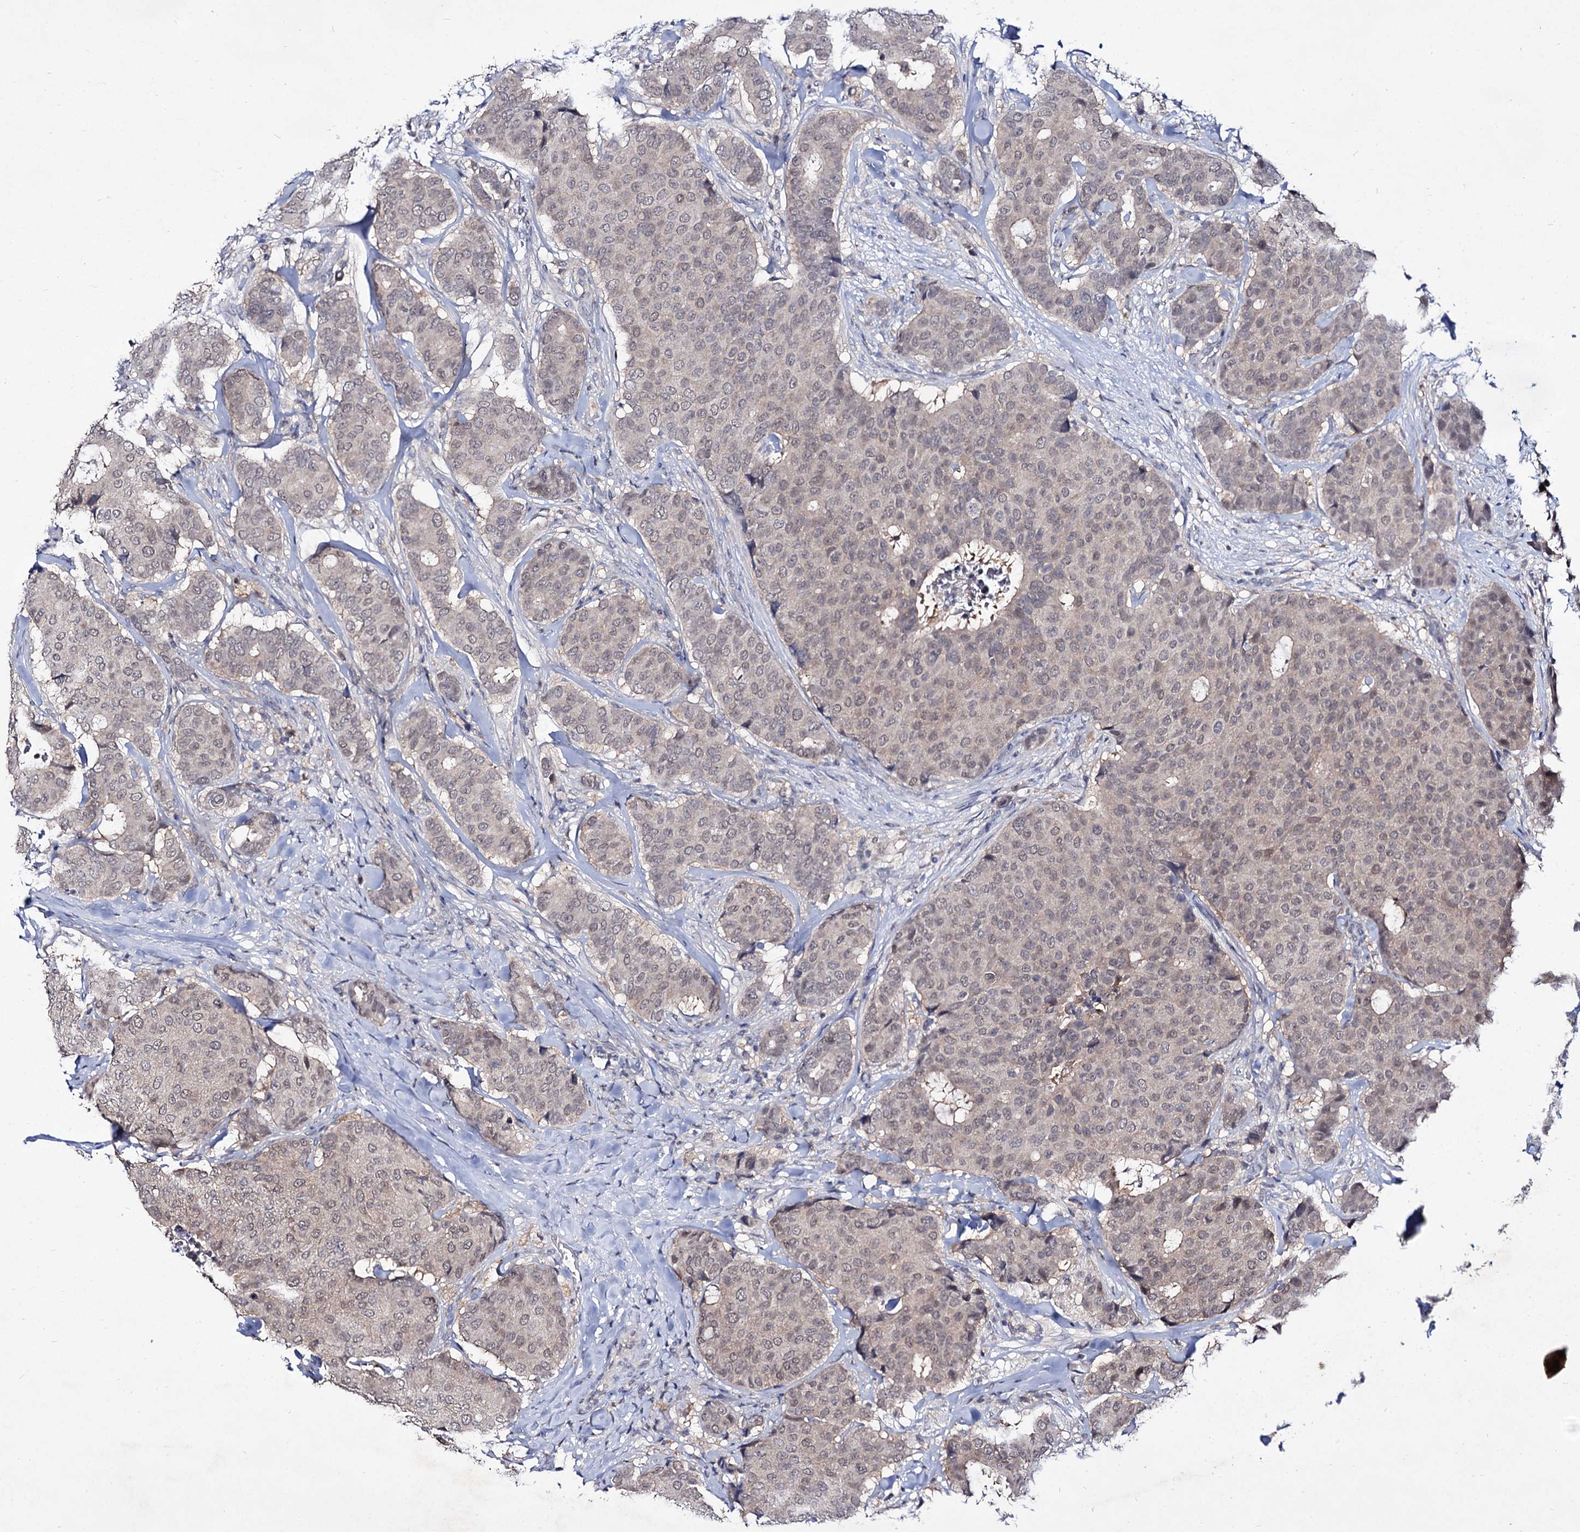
{"staining": {"intensity": "negative", "quantity": "none", "location": "none"}, "tissue": "breast cancer", "cell_type": "Tumor cells", "image_type": "cancer", "snomed": [{"axis": "morphology", "description": "Duct carcinoma"}, {"axis": "topography", "description": "Breast"}], "caption": "Tumor cells show no significant expression in breast intraductal carcinoma.", "gene": "ACTR6", "patient": {"sex": "female", "age": 75}}